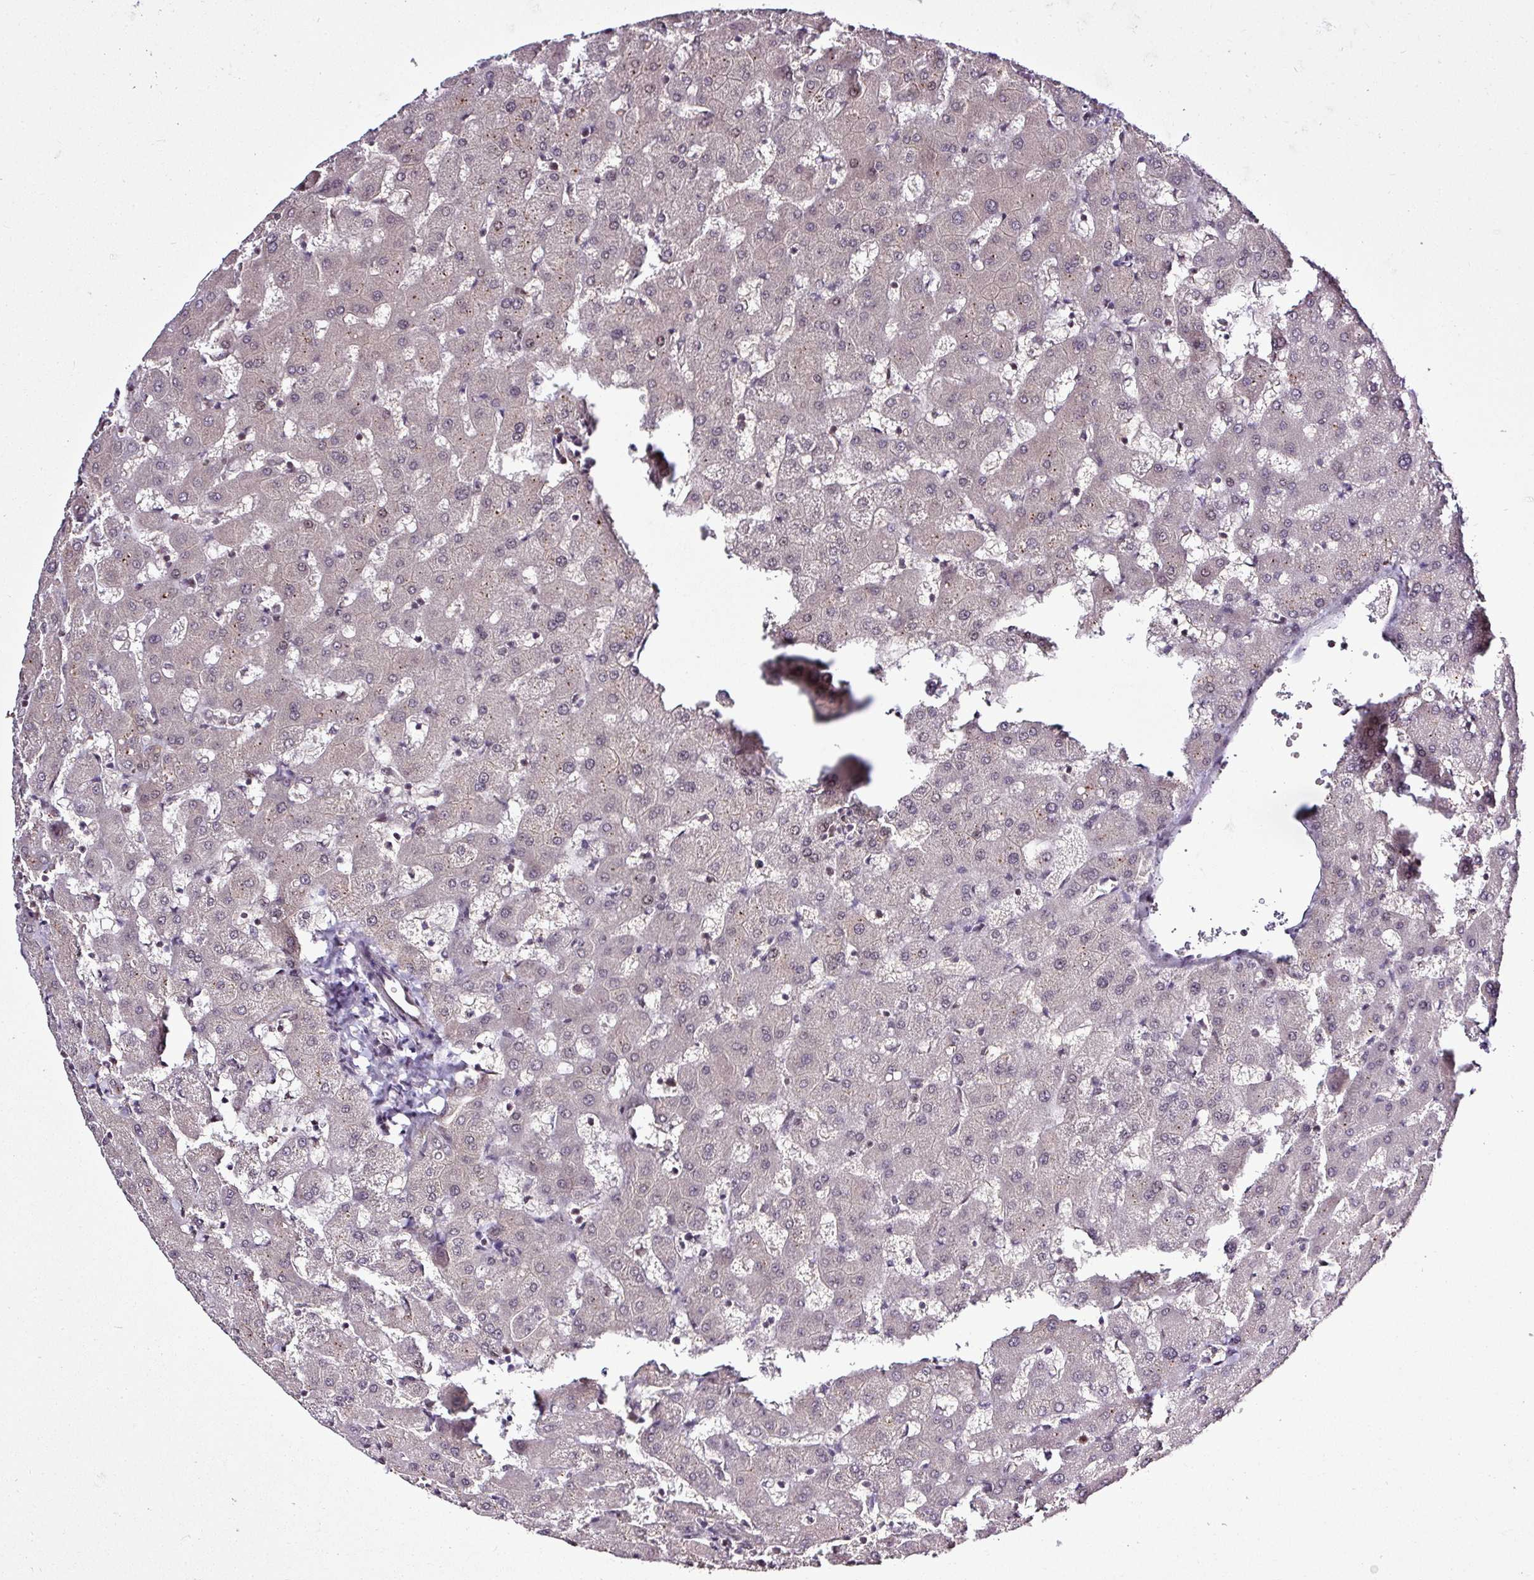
{"staining": {"intensity": "weak", "quantity": "25%-75%", "location": "cytoplasmic/membranous,nuclear"}, "tissue": "liver", "cell_type": "Cholangiocytes", "image_type": "normal", "snomed": [{"axis": "morphology", "description": "Normal tissue, NOS"}, {"axis": "topography", "description": "Liver"}], "caption": "Immunohistochemical staining of benign liver displays 25%-75% levels of weak cytoplasmic/membranous,nuclear protein staining in about 25%-75% of cholangiocytes. Nuclei are stained in blue.", "gene": "ITPKC", "patient": {"sex": "female", "age": 63}}